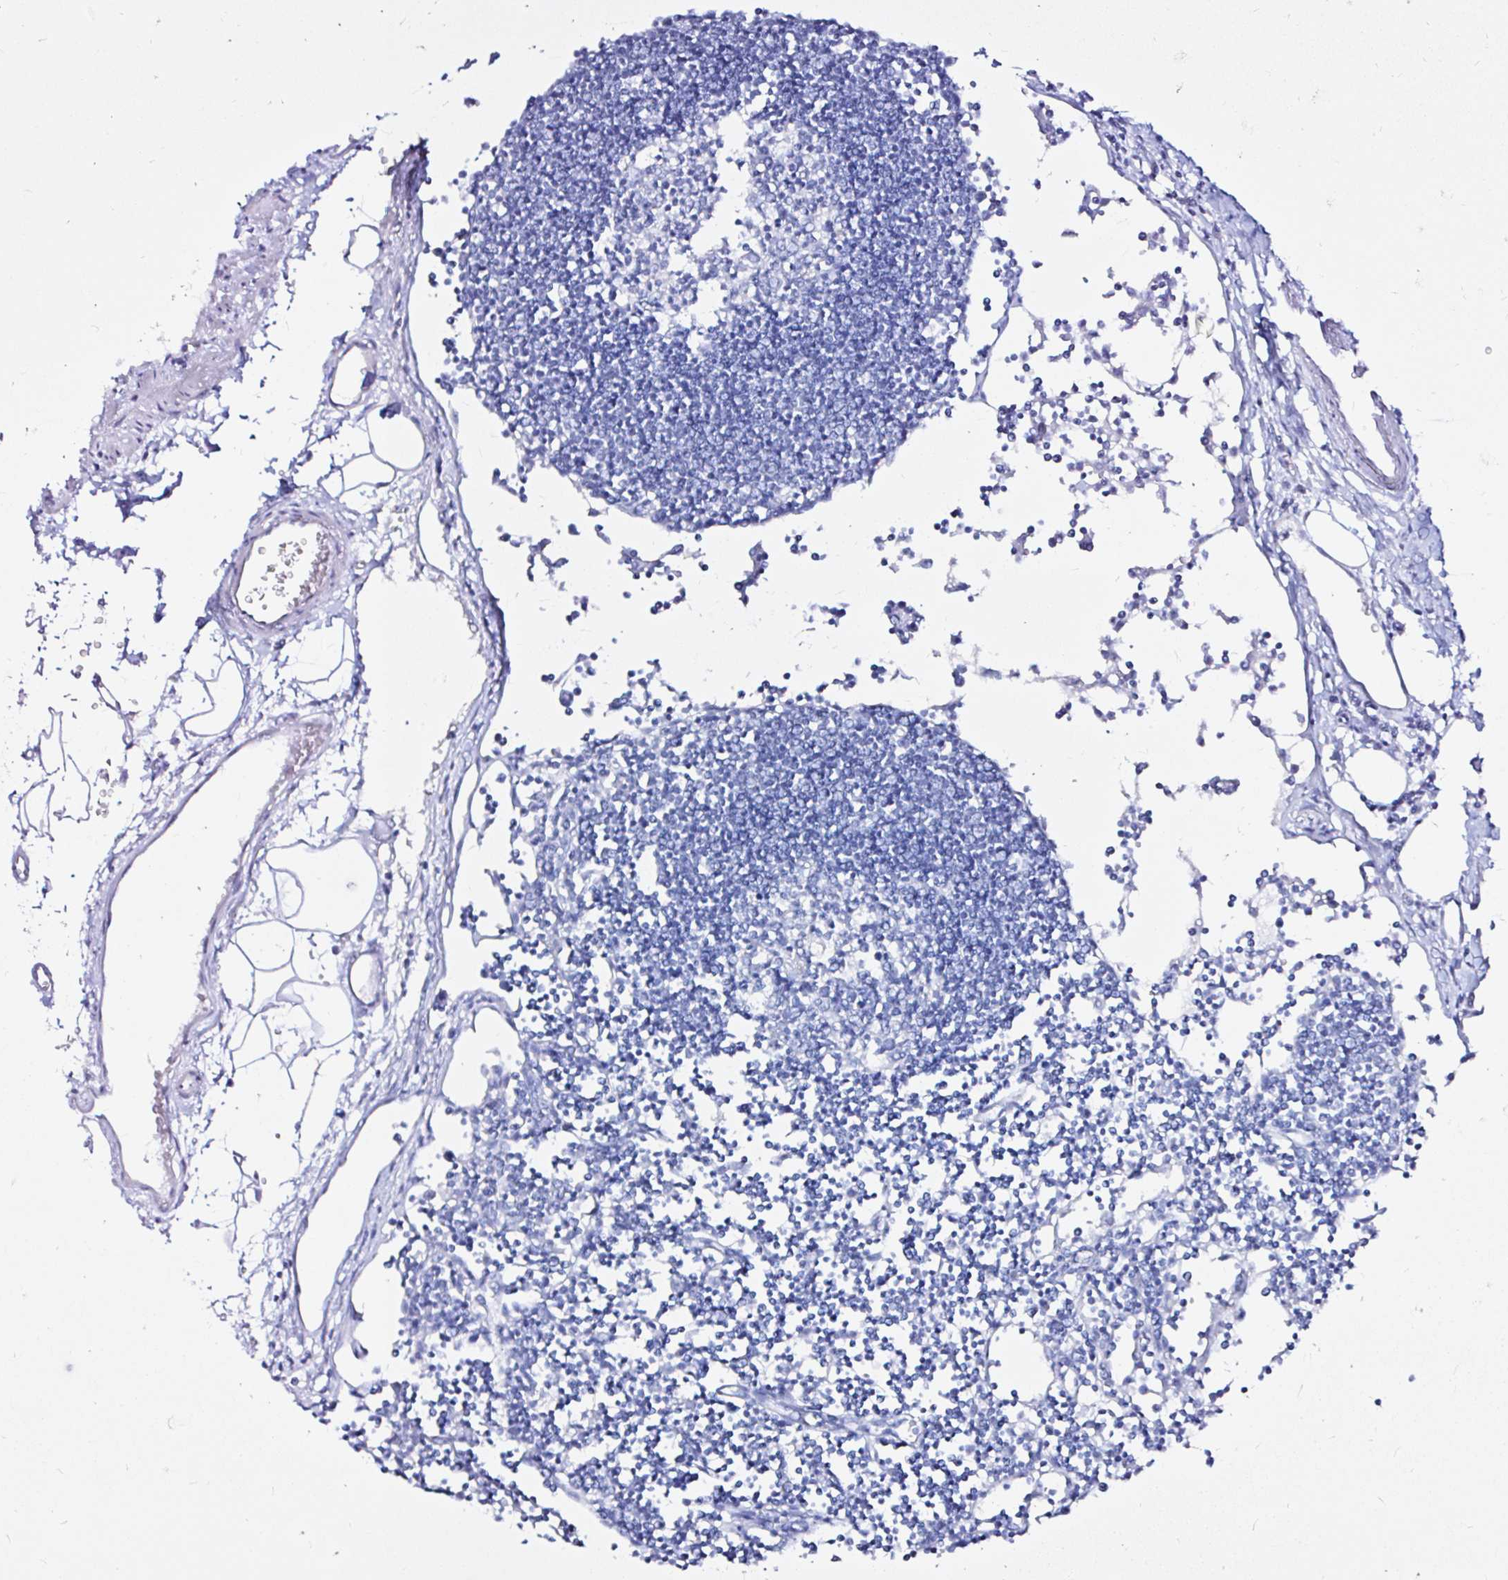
{"staining": {"intensity": "negative", "quantity": "none", "location": "none"}, "tissue": "lymph node", "cell_type": "Germinal center cells", "image_type": "normal", "snomed": [{"axis": "morphology", "description": "Normal tissue, NOS"}, {"axis": "topography", "description": "Lymph node"}], "caption": "This photomicrograph is of benign lymph node stained with IHC to label a protein in brown with the nuclei are counter-stained blue. There is no positivity in germinal center cells.", "gene": "ZNF432", "patient": {"sex": "female", "age": 65}}